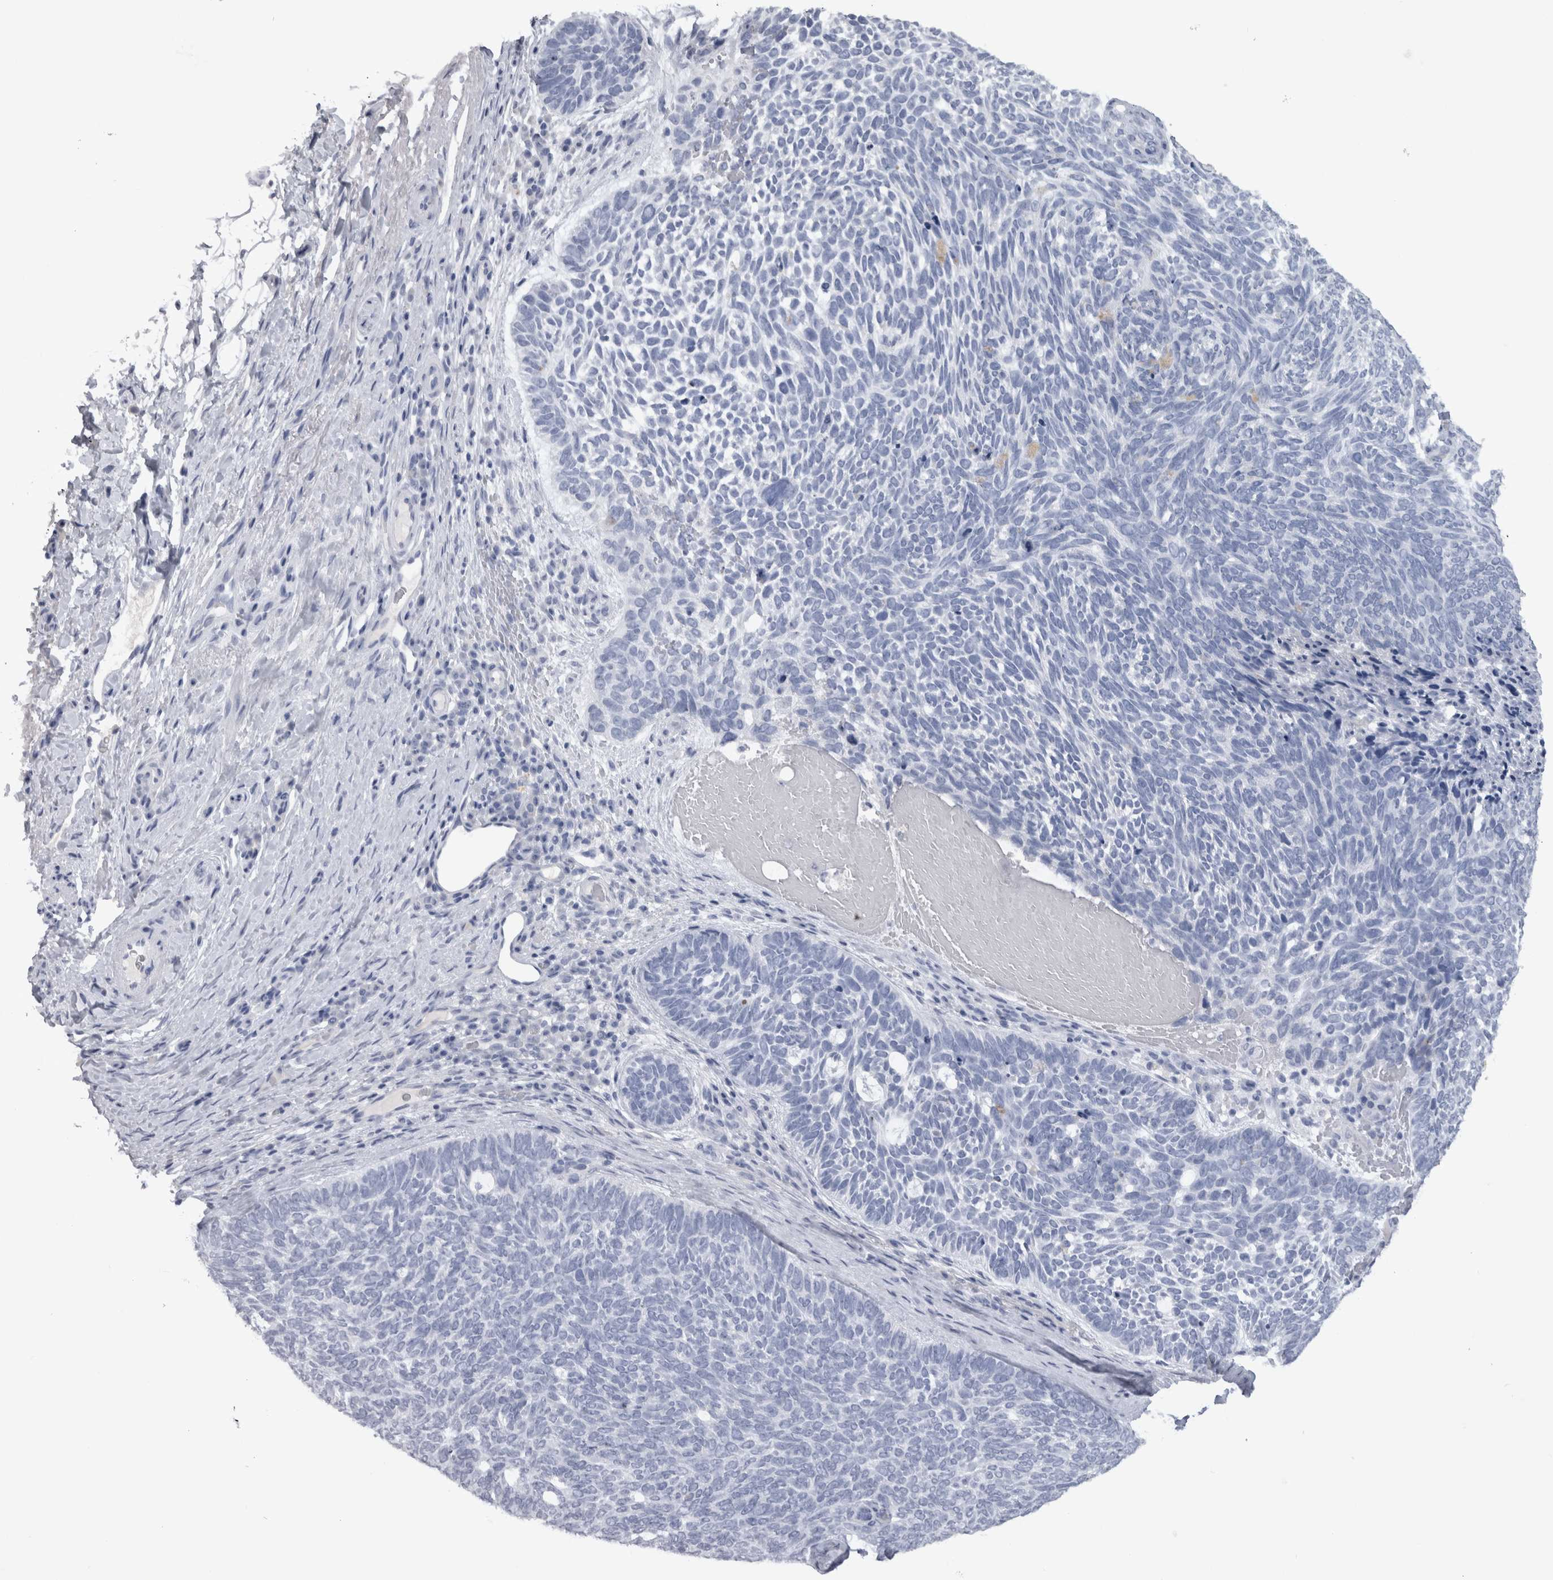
{"staining": {"intensity": "negative", "quantity": "none", "location": "none"}, "tissue": "skin cancer", "cell_type": "Tumor cells", "image_type": "cancer", "snomed": [{"axis": "morphology", "description": "Basal cell carcinoma"}, {"axis": "topography", "description": "Skin"}], "caption": "Tumor cells are negative for protein expression in human skin cancer (basal cell carcinoma).", "gene": "ADAM2", "patient": {"sex": "female", "age": 85}}